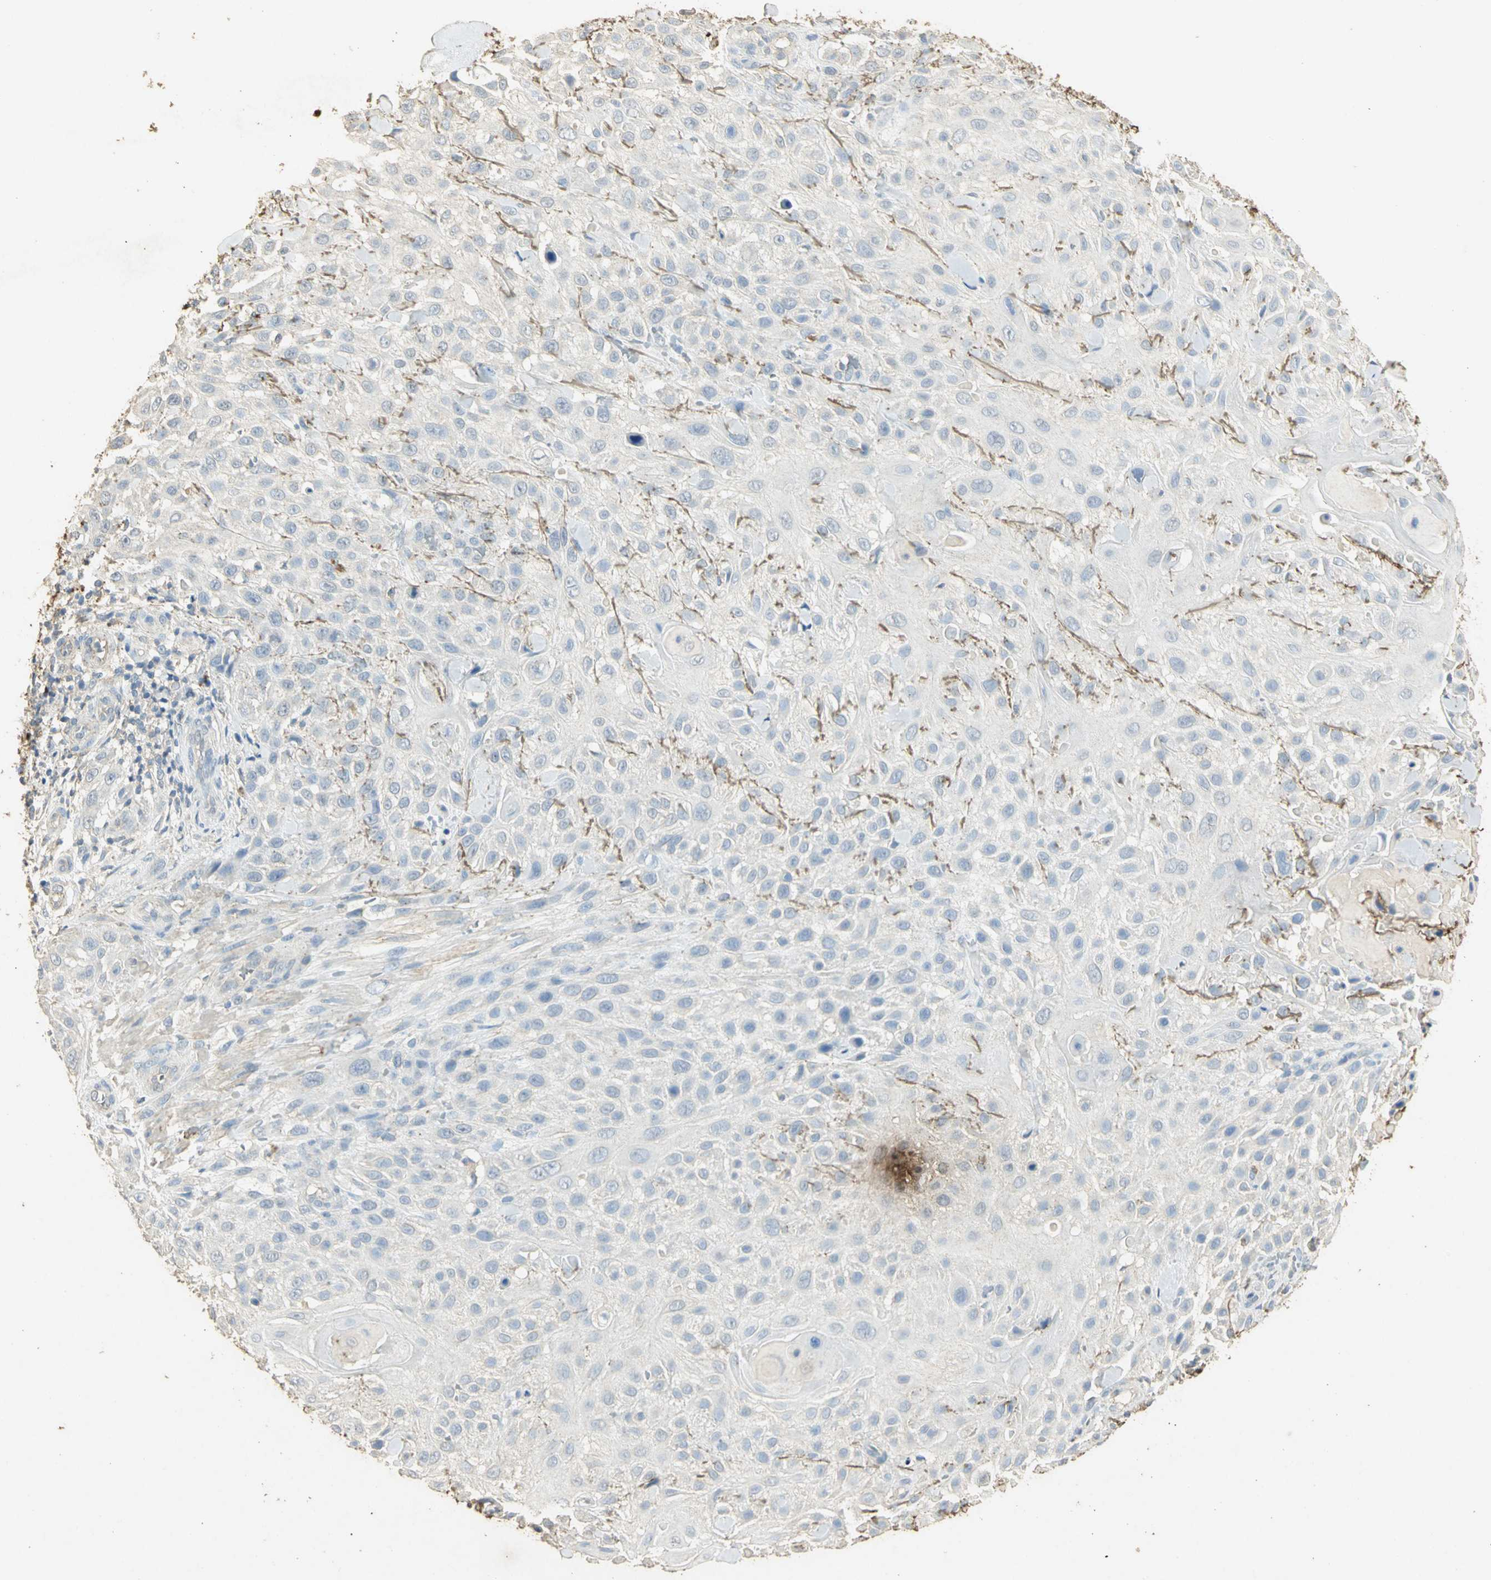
{"staining": {"intensity": "negative", "quantity": "none", "location": "none"}, "tissue": "skin cancer", "cell_type": "Tumor cells", "image_type": "cancer", "snomed": [{"axis": "morphology", "description": "Squamous cell carcinoma, NOS"}, {"axis": "topography", "description": "Skin"}], "caption": "An immunohistochemistry image of skin cancer is shown. There is no staining in tumor cells of skin cancer.", "gene": "ASB9", "patient": {"sex": "female", "age": 42}}